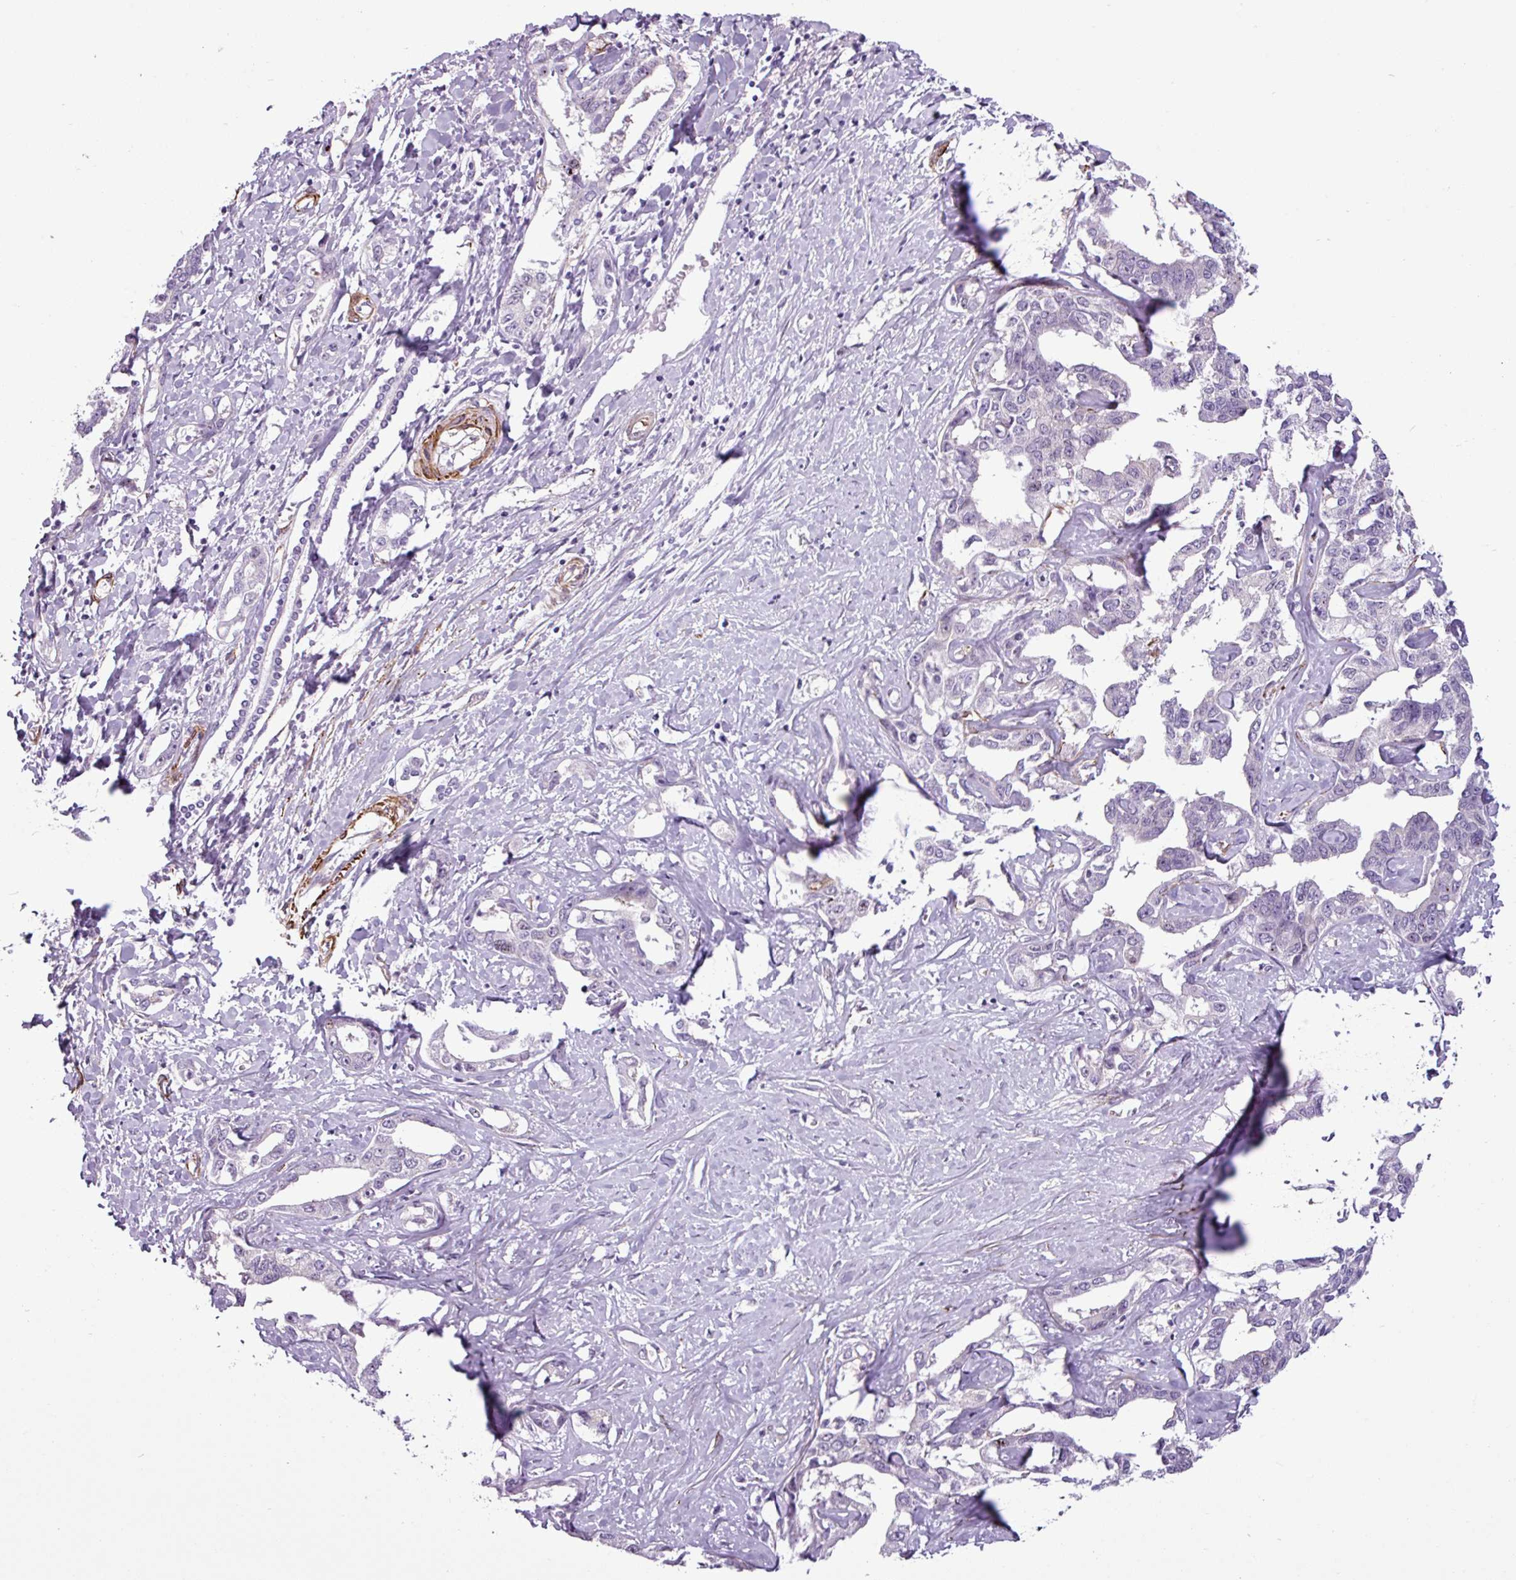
{"staining": {"intensity": "negative", "quantity": "none", "location": "none"}, "tissue": "liver cancer", "cell_type": "Tumor cells", "image_type": "cancer", "snomed": [{"axis": "morphology", "description": "Cholangiocarcinoma"}, {"axis": "topography", "description": "Liver"}], "caption": "IHC image of human liver cancer stained for a protein (brown), which displays no expression in tumor cells.", "gene": "ATP10A", "patient": {"sex": "male", "age": 59}}